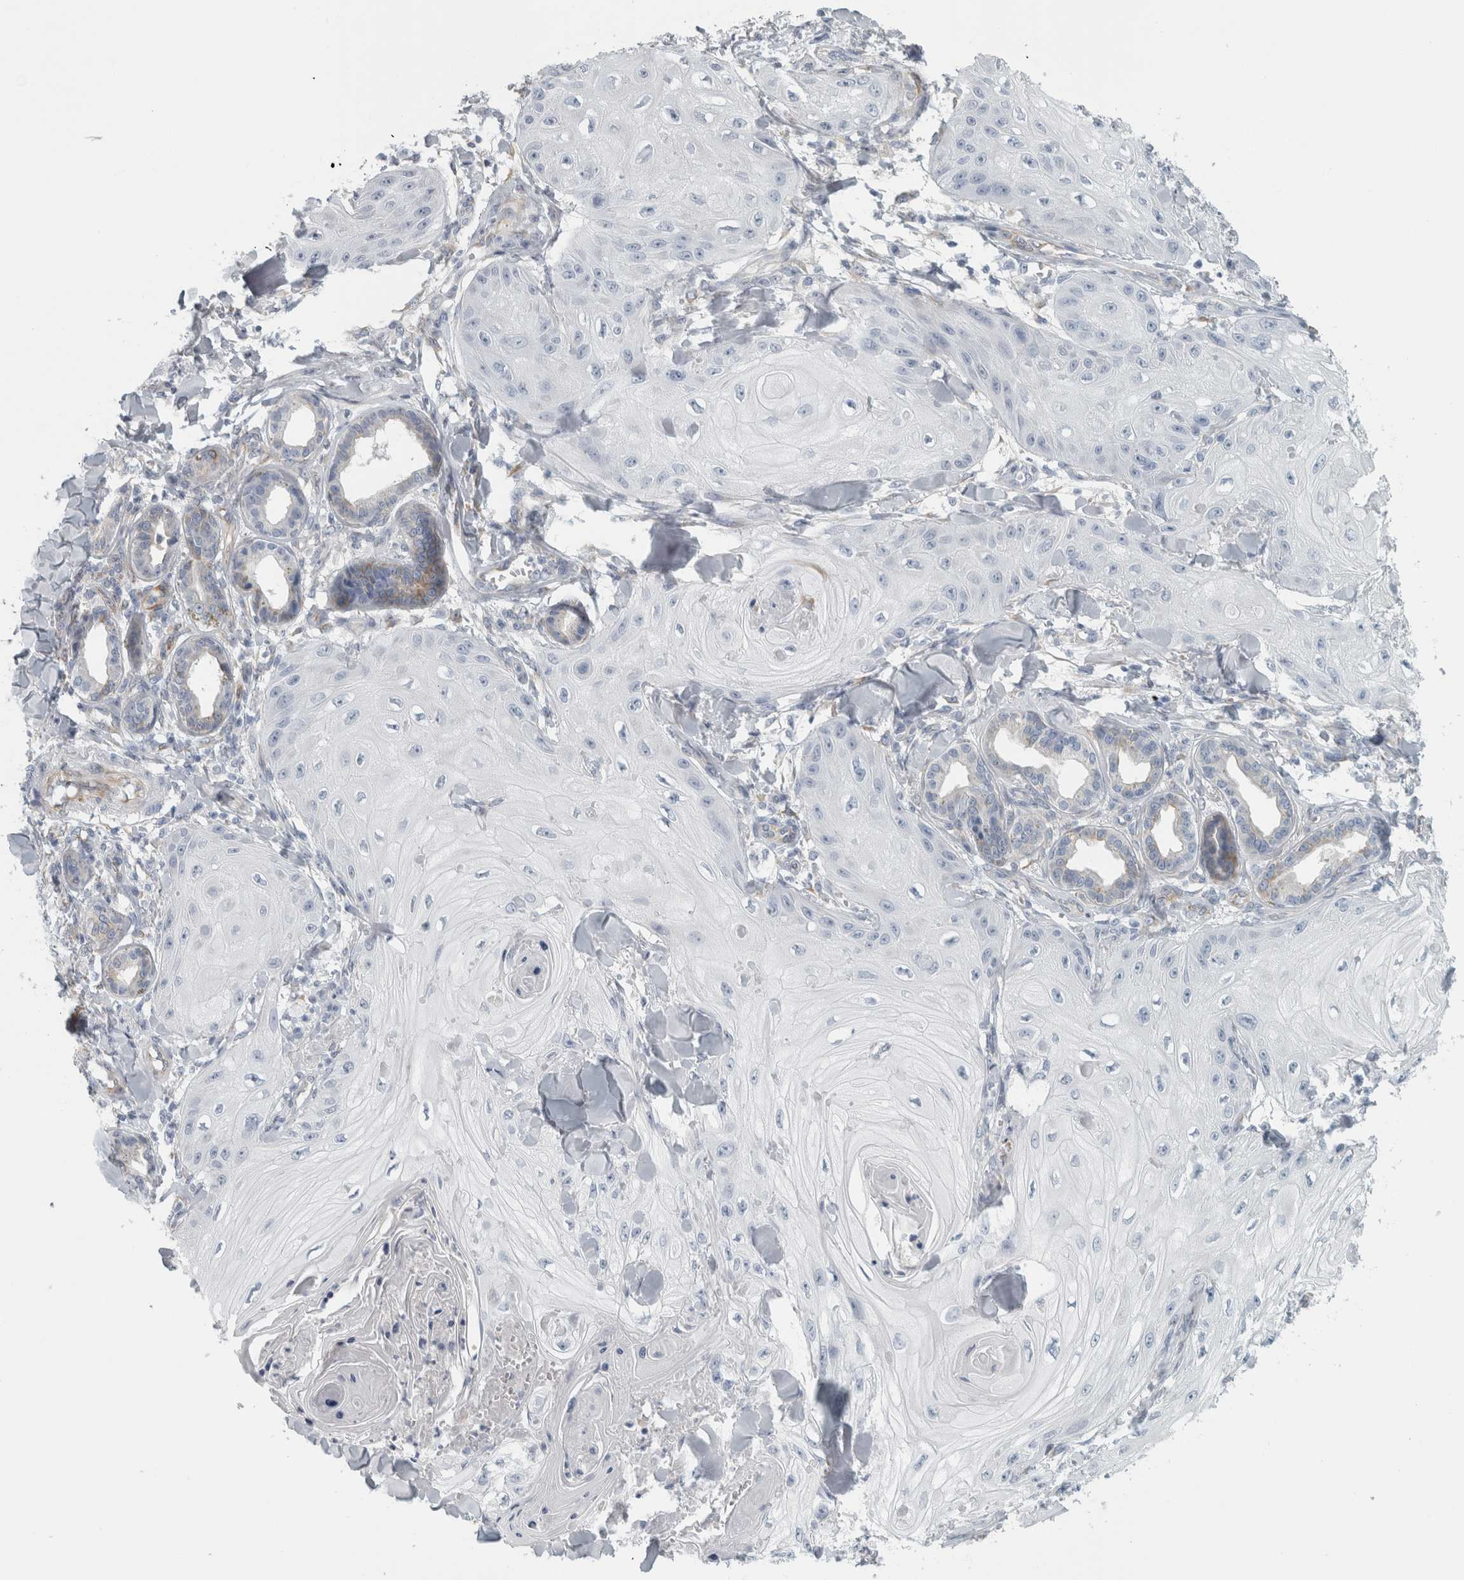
{"staining": {"intensity": "negative", "quantity": "none", "location": "none"}, "tissue": "skin cancer", "cell_type": "Tumor cells", "image_type": "cancer", "snomed": [{"axis": "morphology", "description": "Squamous cell carcinoma, NOS"}, {"axis": "topography", "description": "Skin"}], "caption": "Tumor cells show no significant protein staining in skin cancer (squamous cell carcinoma).", "gene": "B3GNT3", "patient": {"sex": "male", "age": 74}}